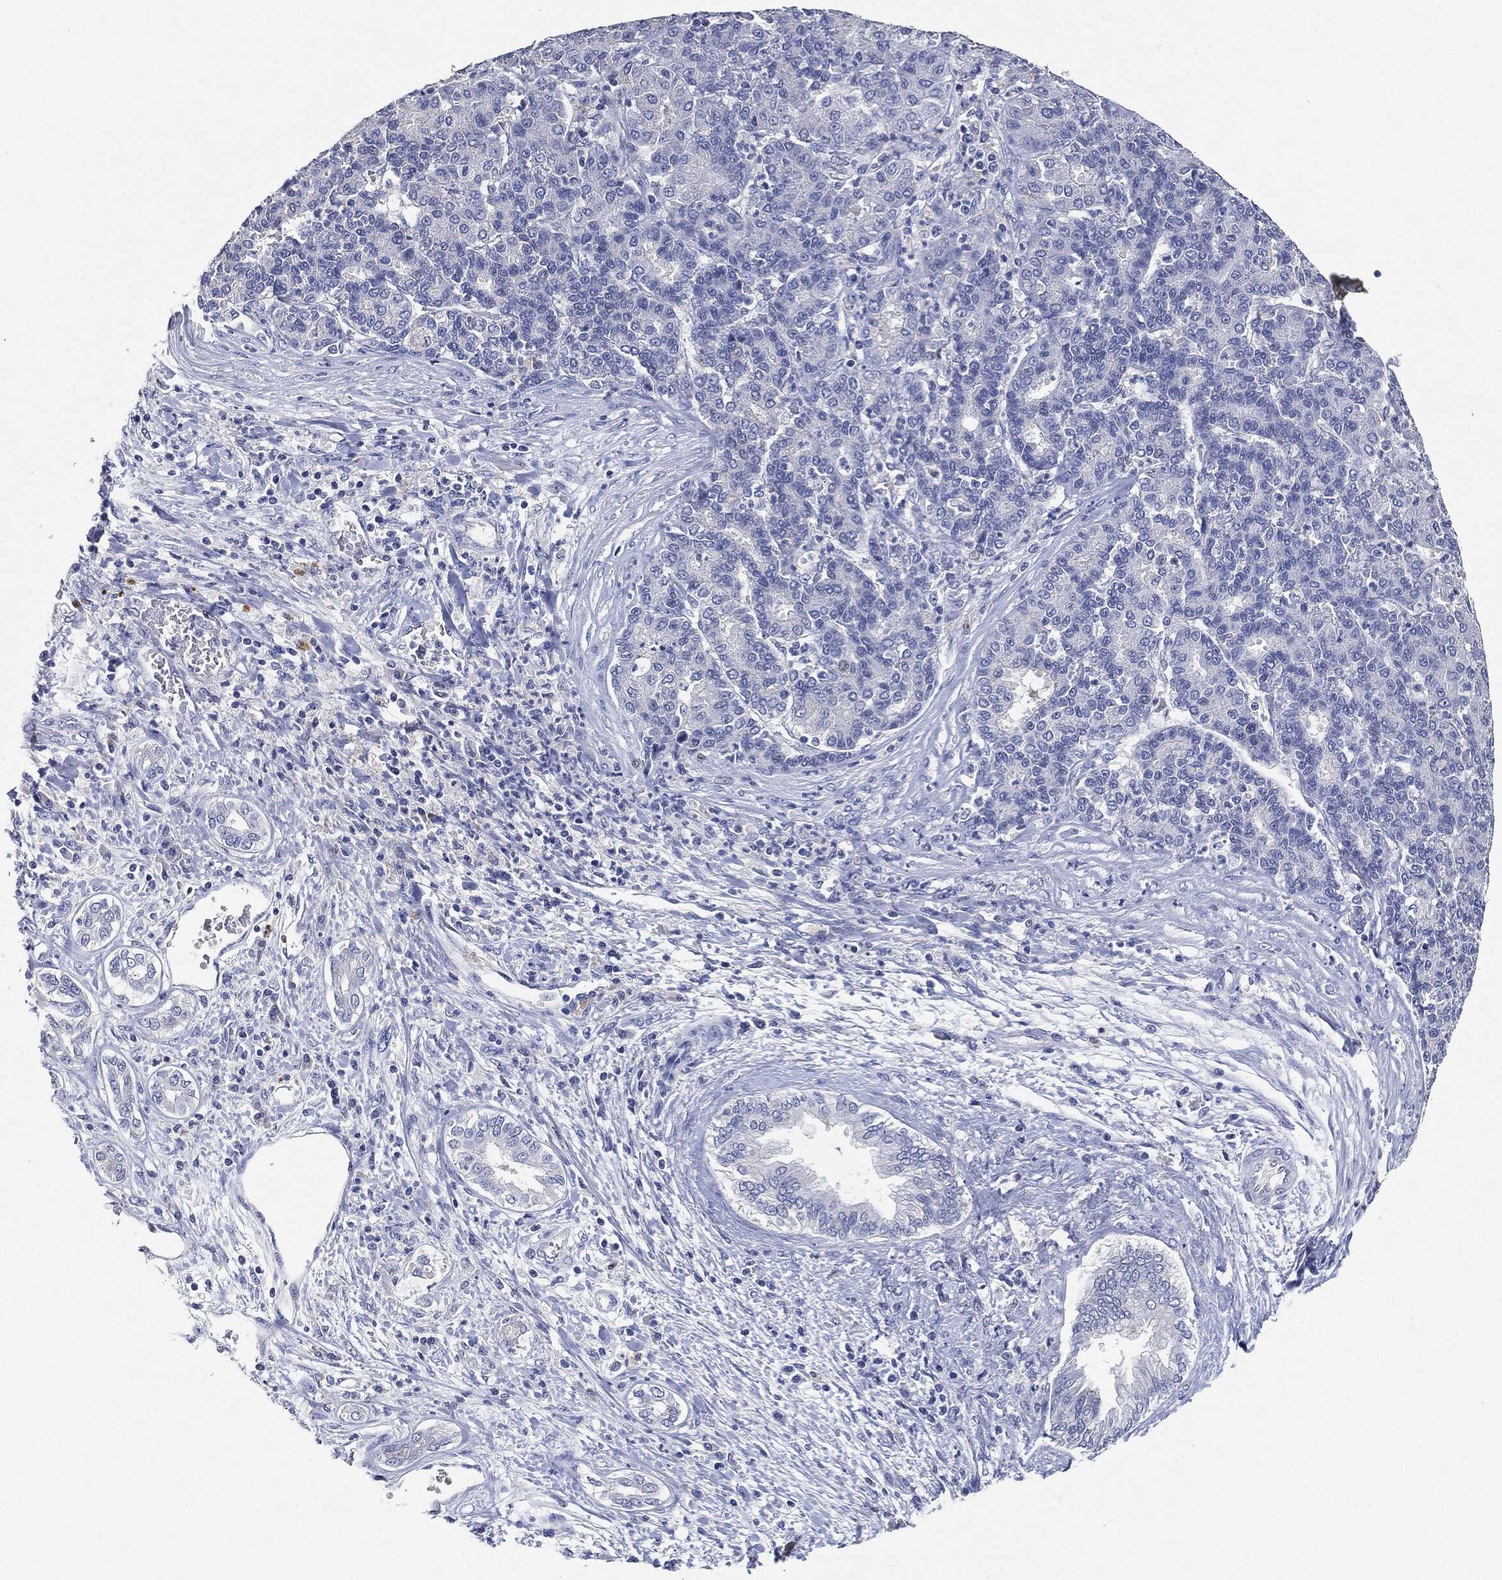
{"staining": {"intensity": "negative", "quantity": "none", "location": "none"}, "tissue": "liver cancer", "cell_type": "Tumor cells", "image_type": "cancer", "snomed": [{"axis": "morphology", "description": "Carcinoma, Hepatocellular, NOS"}, {"axis": "topography", "description": "Liver"}], "caption": "Immunohistochemical staining of hepatocellular carcinoma (liver) exhibits no significant staining in tumor cells. (Immunohistochemistry (ihc), brightfield microscopy, high magnification).", "gene": "NTRK1", "patient": {"sex": "male", "age": 65}}